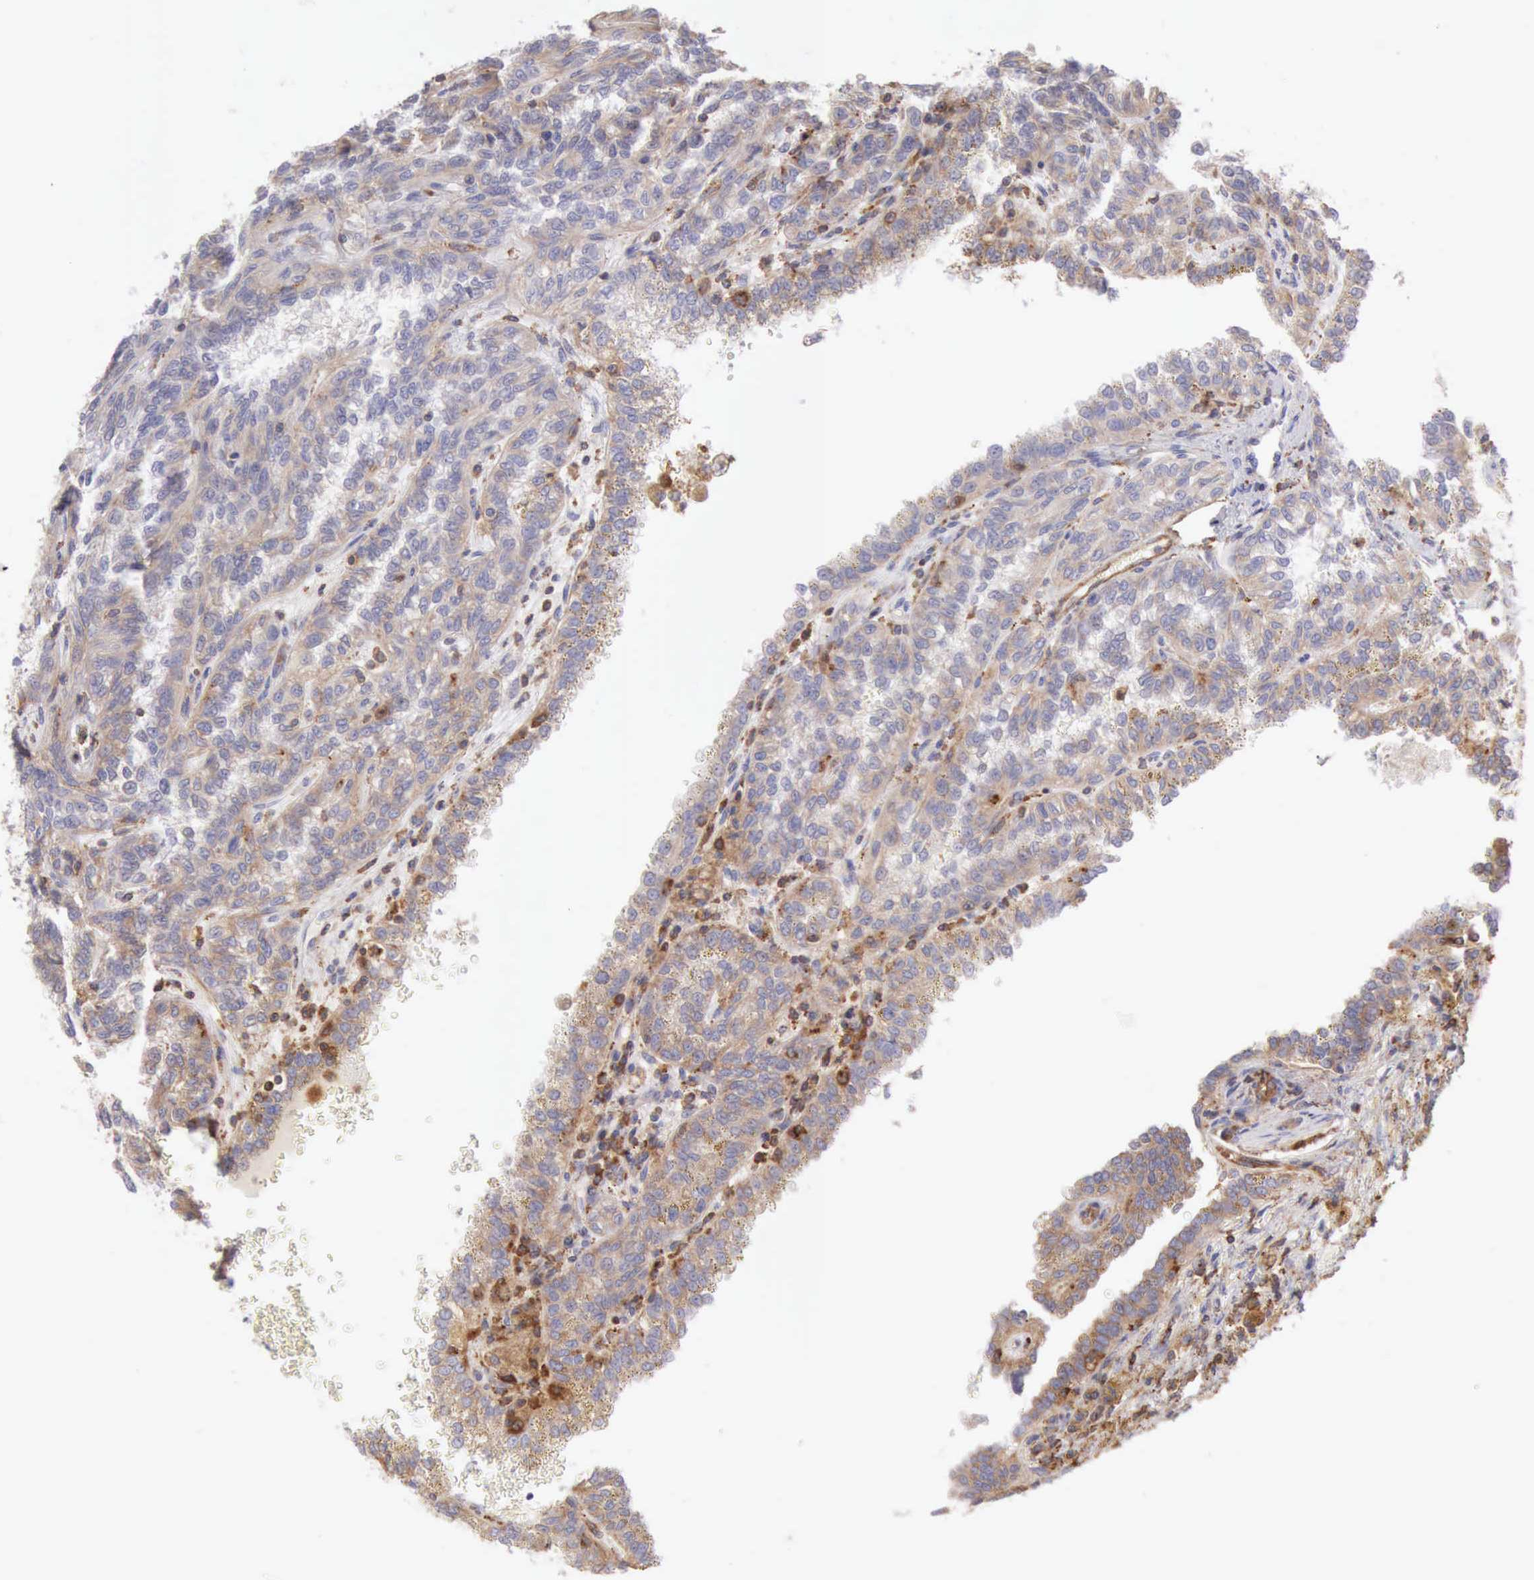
{"staining": {"intensity": "weak", "quantity": "25%-75%", "location": "cytoplasmic/membranous"}, "tissue": "renal cancer", "cell_type": "Tumor cells", "image_type": "cancer", "snomed": [{"axis": "morphology", "description": "Inflammation, NOS"}, {"axis": "morphology", "description": "Adenocarcinoma, NOS"}, {"axis": "topography", "description": "Kidney"}], "caption": "IHC of renal cancer (adenocarcinoma) reveals low levels of weak cytoplasmic/membranous positivity in about 25%-75% of tumor cells.", "gene": "ARHGAP4", "patient": {"sex": "male", "age": 68}}